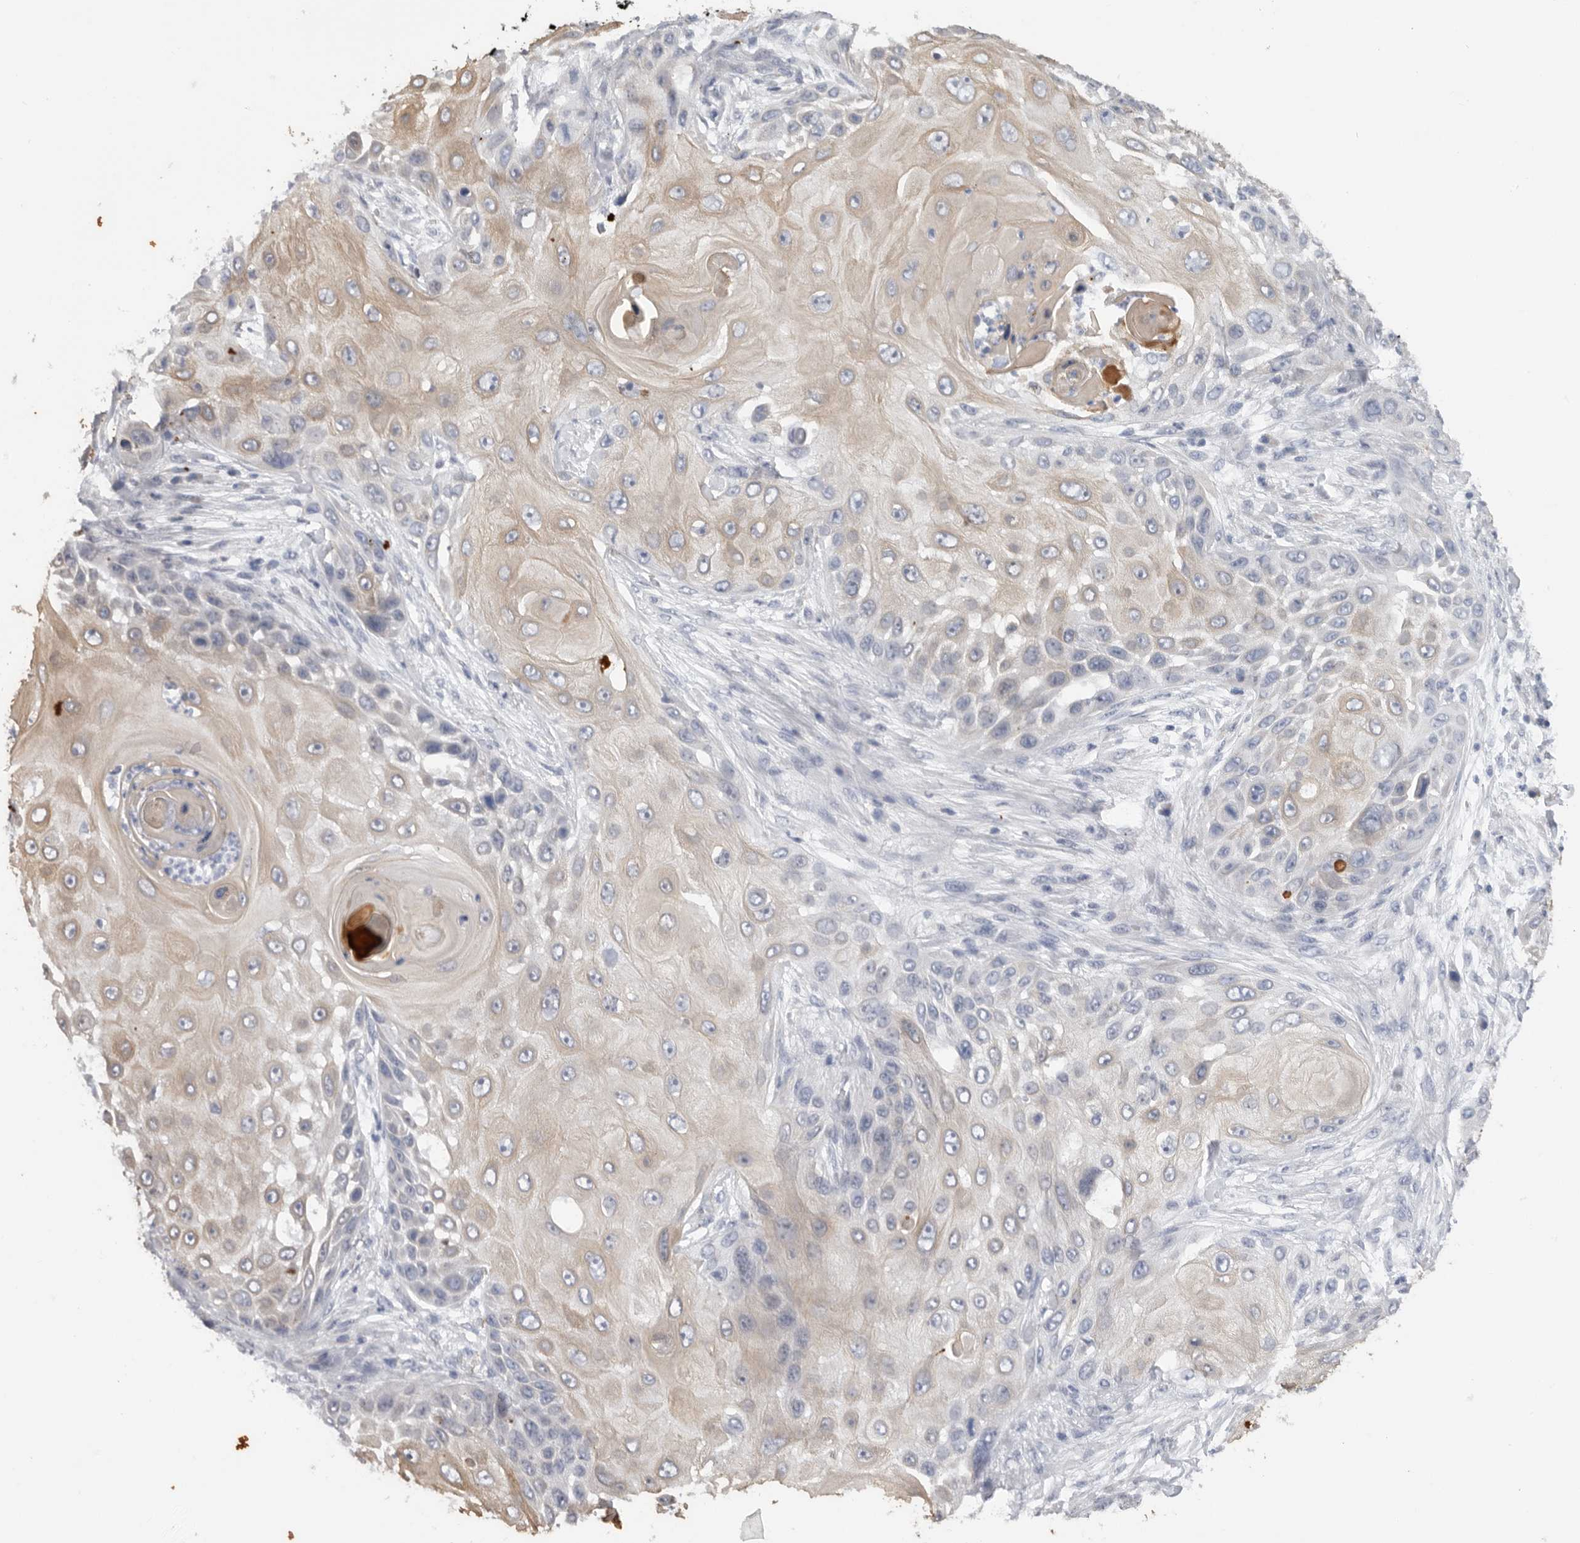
{"staining": {"intensity": "weak", "quantity": ">75%", "location": "cytoplasmic/membranous"}, "tissue": "skin cancer", "cell_type": "Tumor cells", "image_type": "cancer", "snomed": [{"axis": "morphology", "description": "Squamous cell carcinoma, NOS"}, {"axis": "topography", "description": "Skin"}], "caption": "Brown immunohistochemical staining in squamous cell carcinoma (skin) shows weak cytoplasmic/membranous staining in about >75% of tumor cells.", "gene": "MTFR1L", "patient": {"sex": "female", "age": 44}}